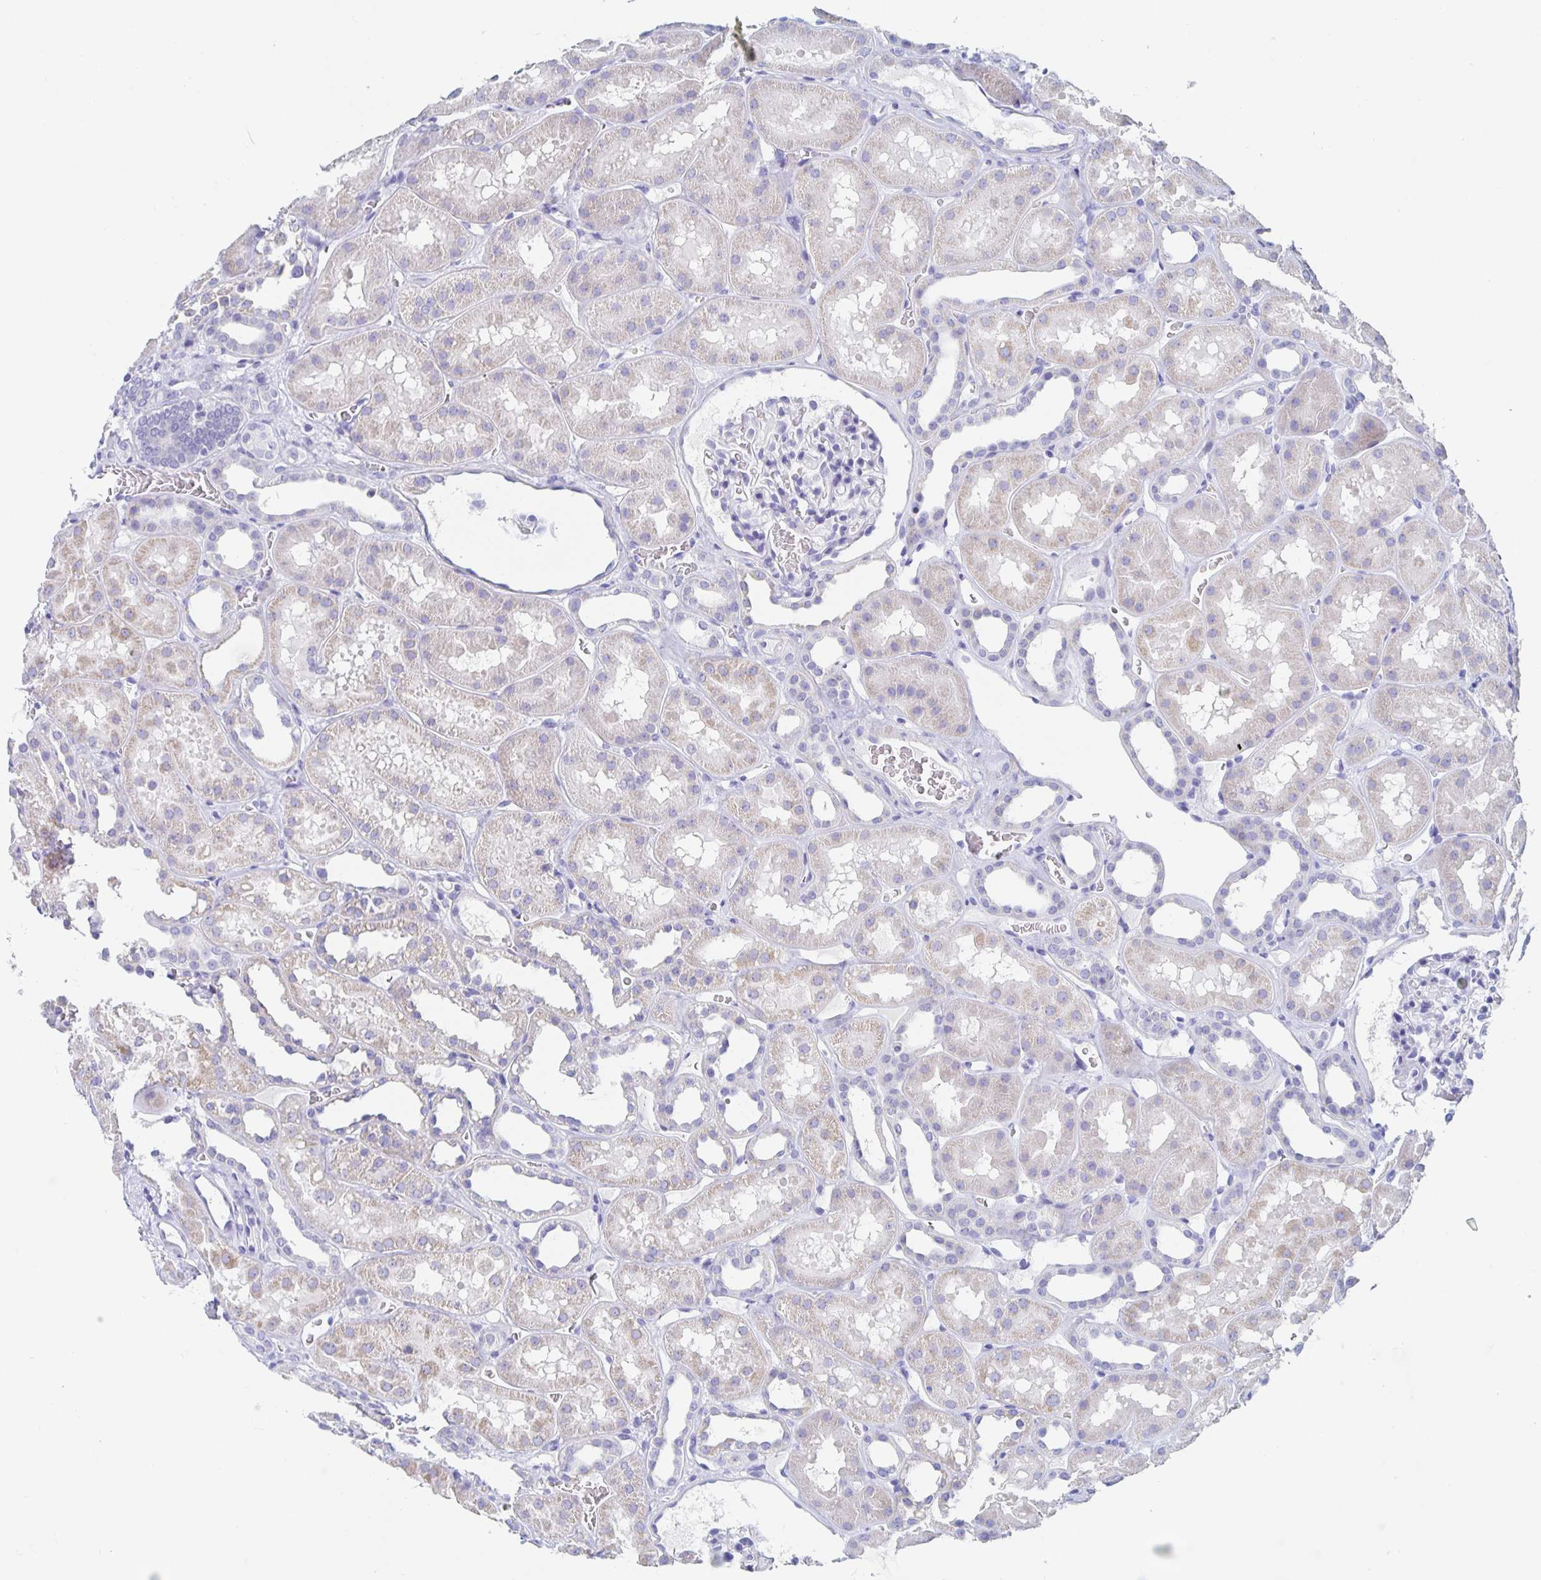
{"staining": {"intensity": "negative", "quantity": "none", "location": "none"}, "tissue": "kidney", "cell_type": "Cells in glomeruli", "image_type": "normal", "snomed": [{"axis": "morphology", "description": "Normal tissue, NOS"}, {"axis": "topography", "description": "Kidney"}], "caption": "A high-resolution histopathology image shows IHC staining of unremarkable kidney, which reveals no significant staining in cells in glomeruli.", "gene": "DMBT1", "patient": {"sex": "female", "age": 41}}